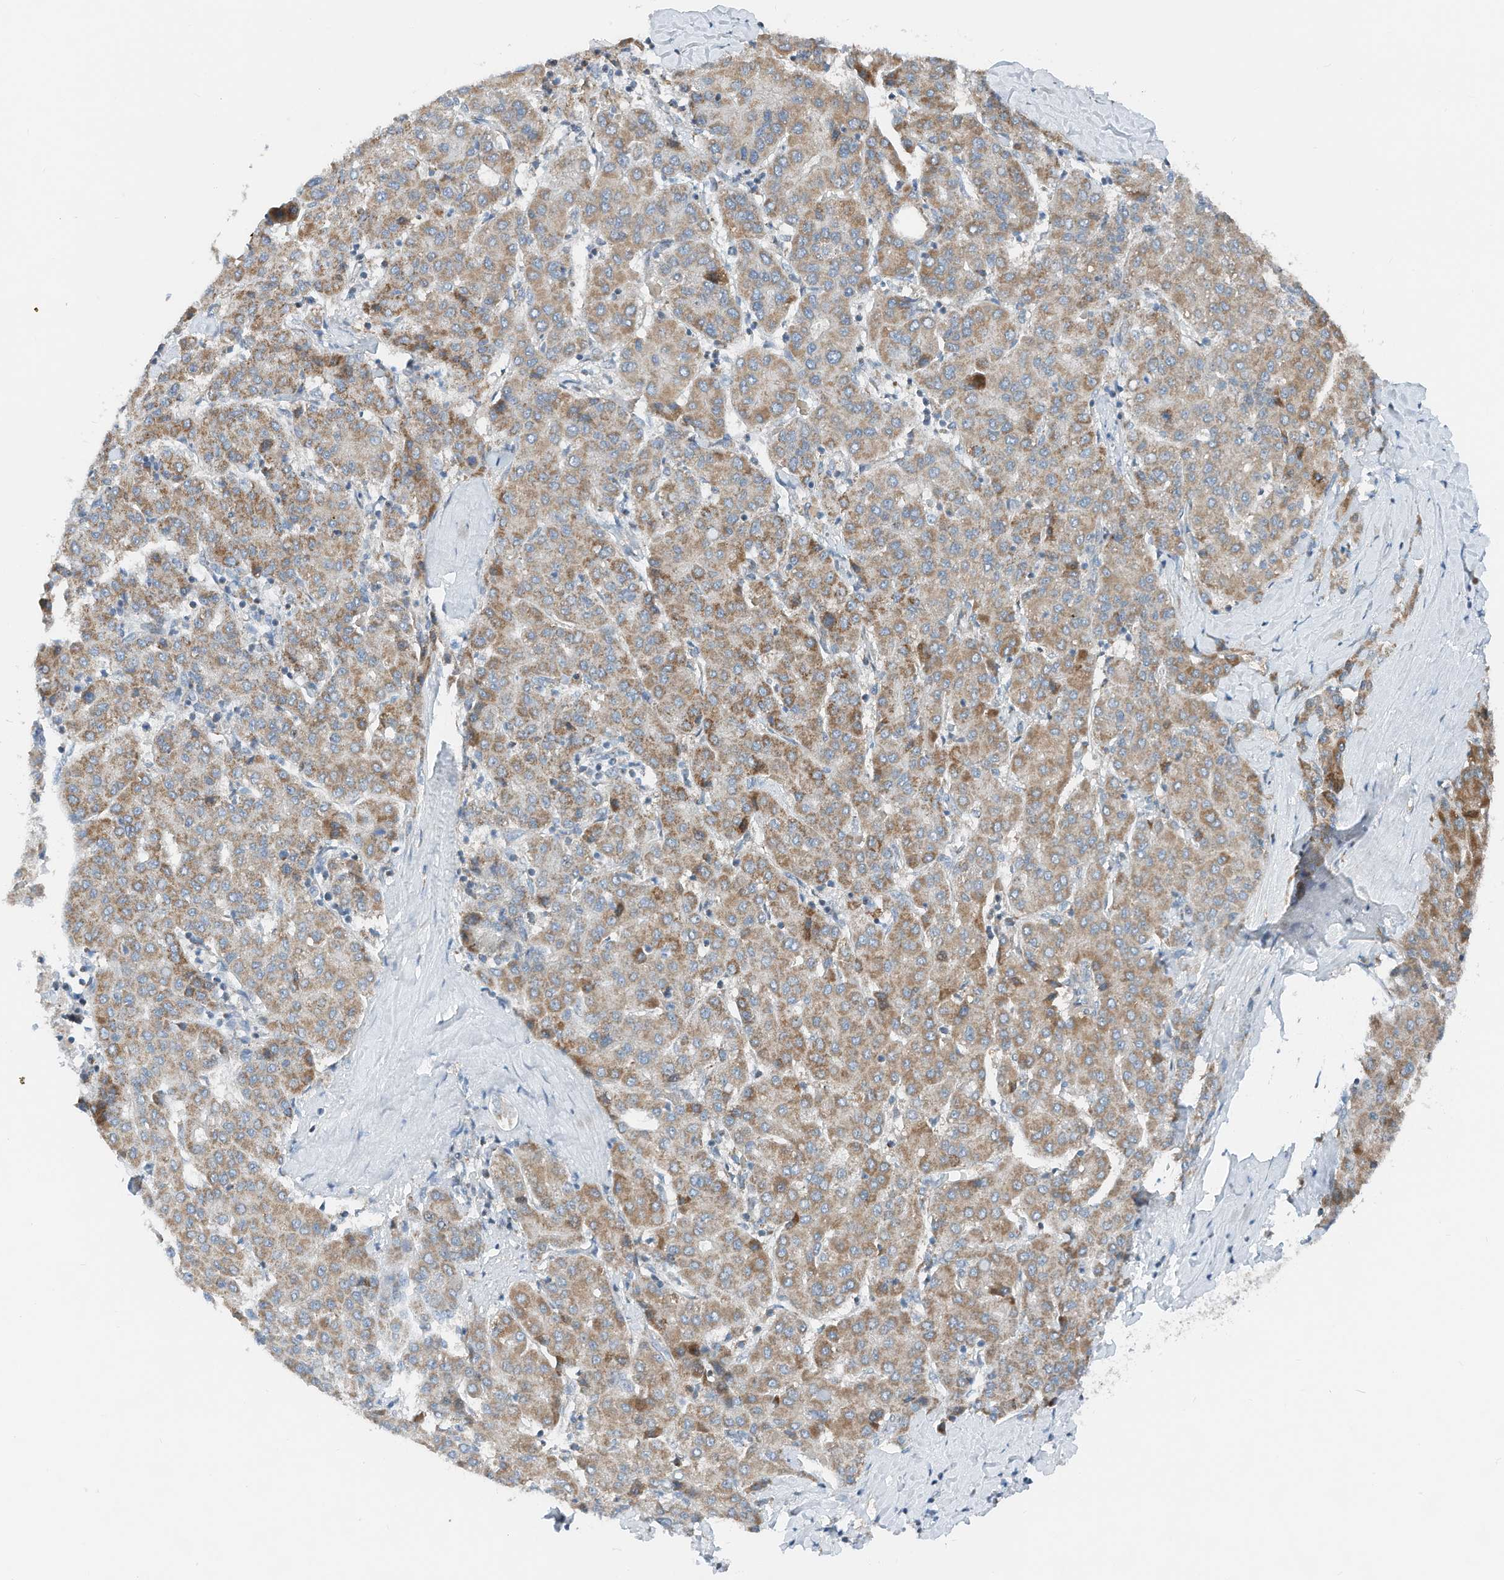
{"staining": {"intensity": "moderate", "quantity": ">75%", "location": "cytoplasmic/membranous"}, "tissue": "liver cancer", "cell_type": "Tumor cells", "image_type": "cancer", "snomed": [{"axis": "morphology", "description": "Carcinoma, Hepatocellular, NOS"}, {"axis": "topography", "description": "Liver"}], "caption": "Approximately >75% of tumor cells in hepatocellular carcinoma (liver) show moderate cytoplasmic/membranous protein positivity as visualized by brown immunohistochemical staining.", "gene": "RMND1", "patient": {"sex": "male", "age": 65}}